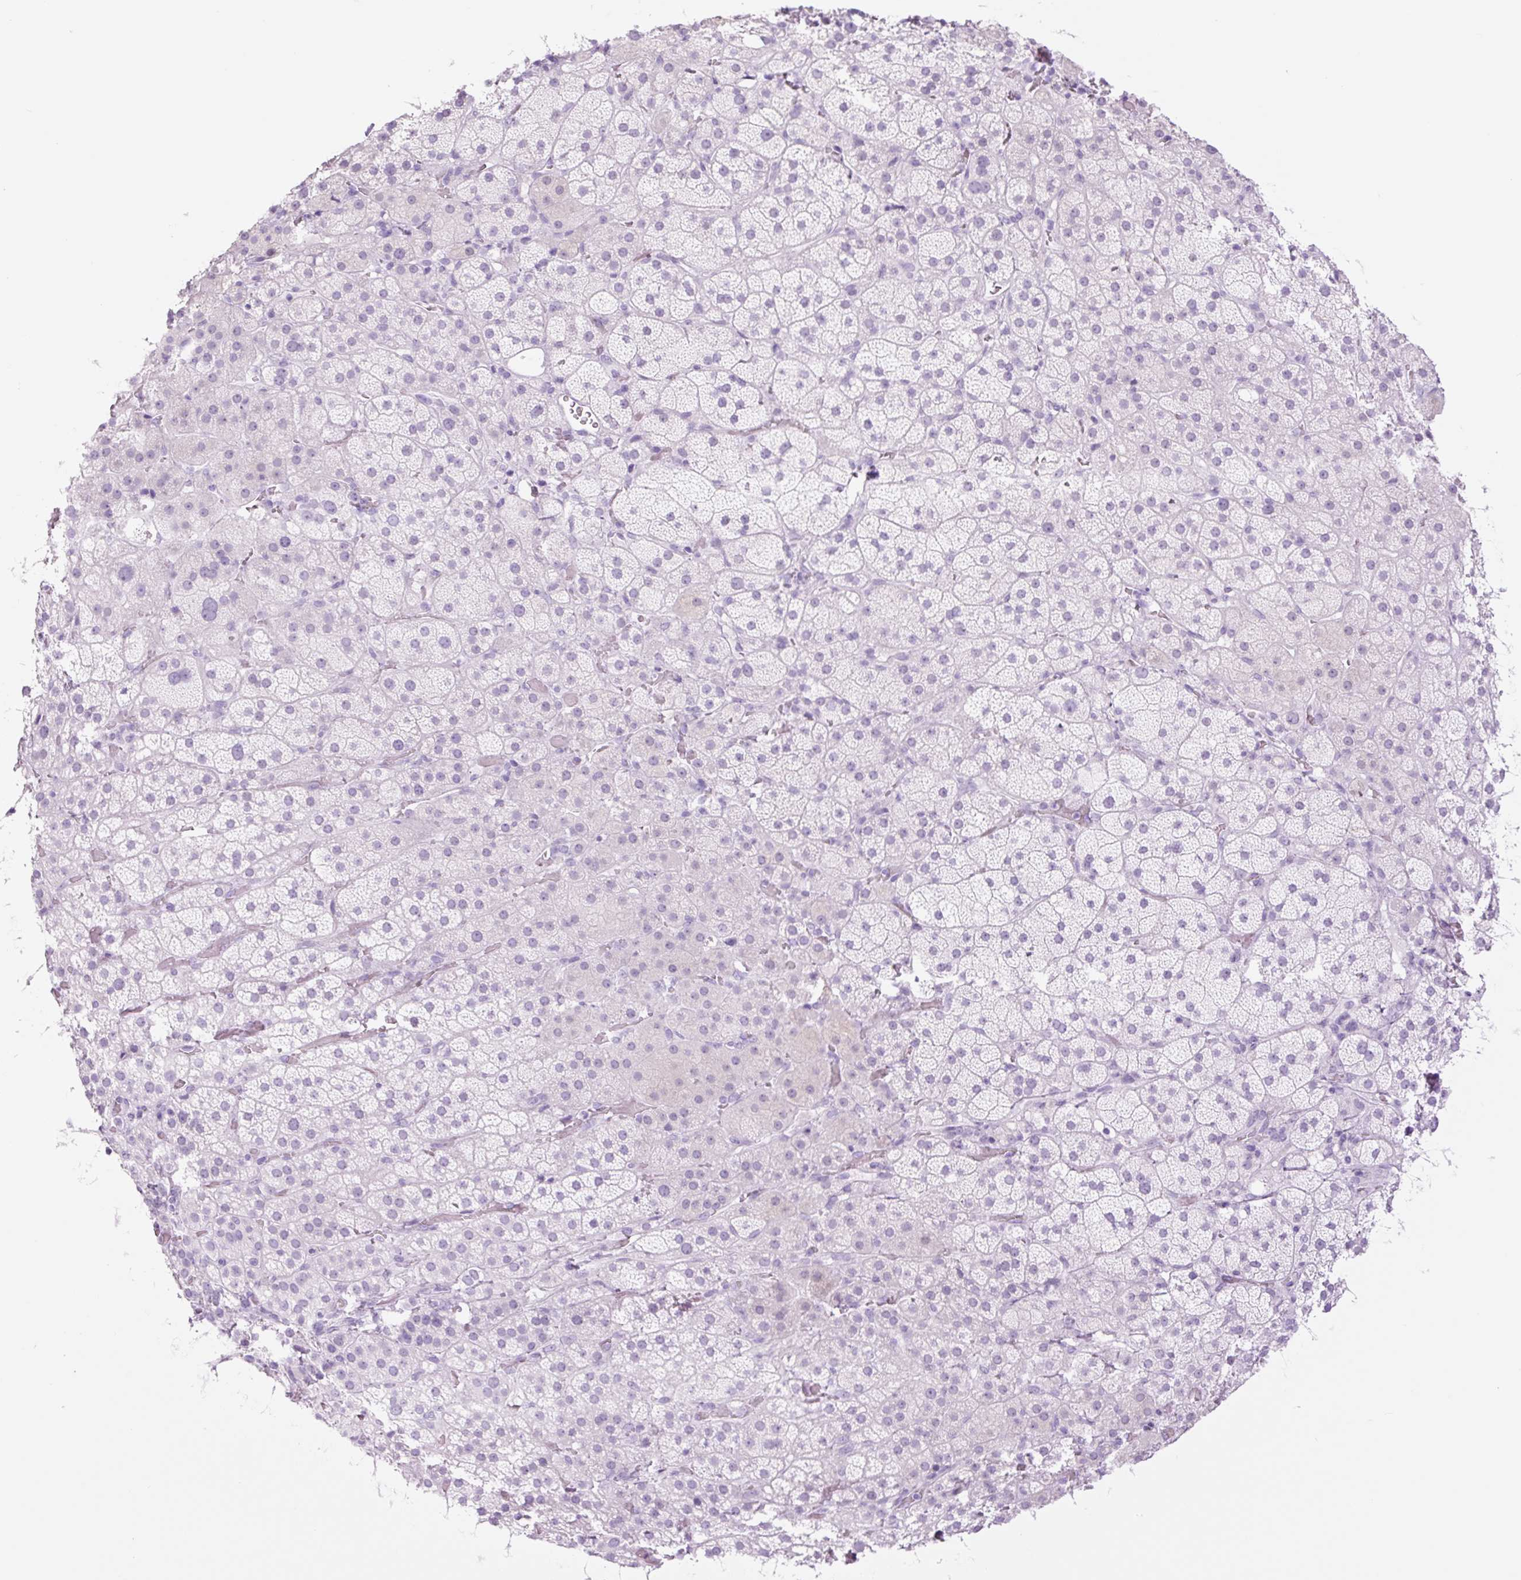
{"staining": {"intensity": "negative", "quantity": "none", "location": "none"}, "tissue": "adrenal gland", "cell_type": "Glandular cells", "image_type": "normal", "snomed": [{"axis": "morphology", "description": "Normal tissue, NOS"}, {"axis": "topography", "description": "Adrenal gland"}], "caption": "Immunohistochemistry (IHC) of unremarkable human adrenal gland shows no positivity in glandular cells.", "gene": "TFF2", "patient": {"sex": "male", "age": 57}}